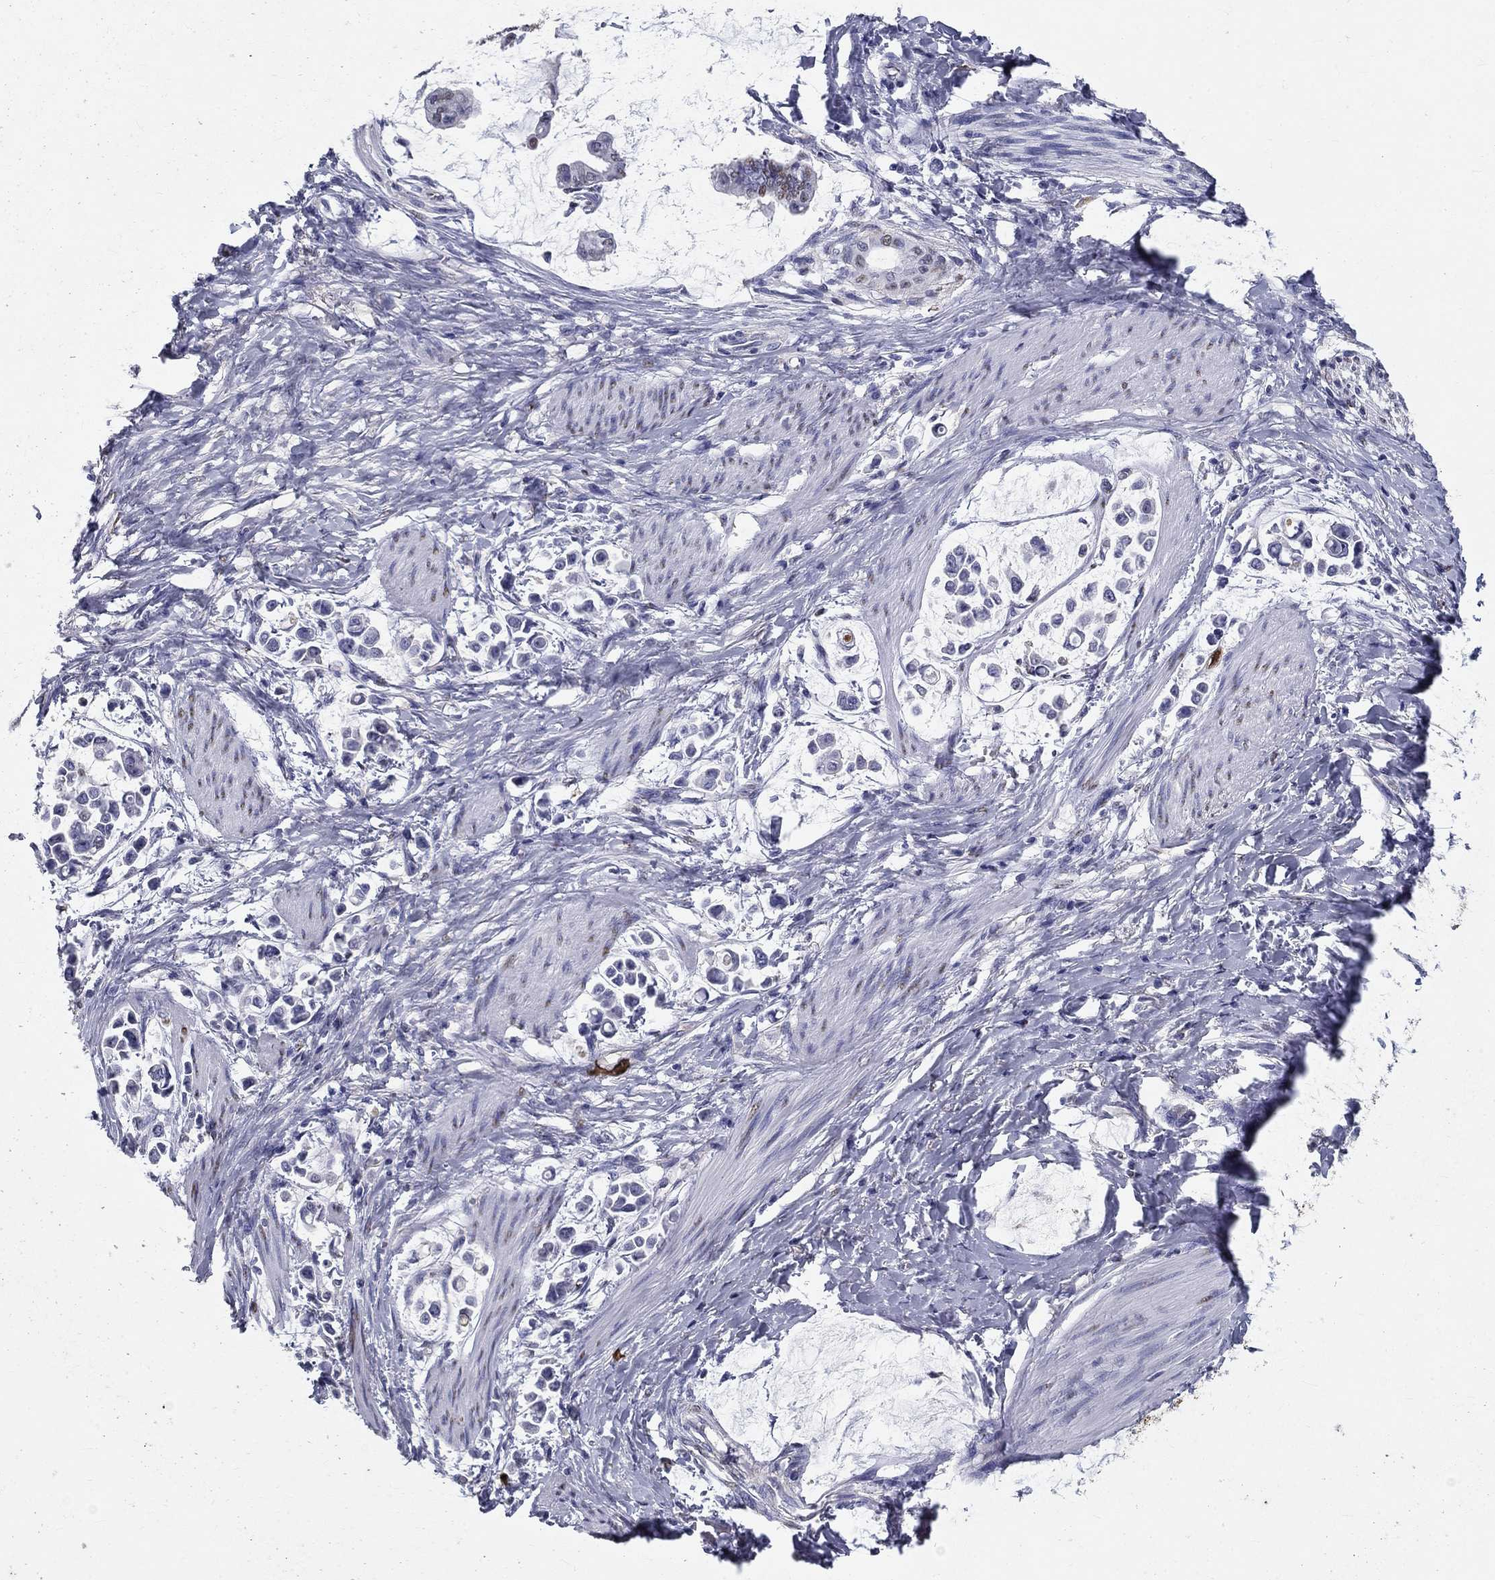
{"staining": {"intensity": "negative", "quantity": "none", "location": "none"}, "tissue": "stomach cancer", "cell_type": "Tumor cells", "image_type": "cancer", "snomed": [{"axis": "morphology", "description": "Adenocarcinoma, NOS"}, {"axis": "topography", "description": "Stomach"}], "caption": "An immunohistochemistry image of stomach cancer (adenocarcinoma) is shown. There is no staining in tumor cells of stomach cancer (adenocarcinoma). (DAB (3,3'-diaminobenzidine) IHC with hematoxylin counter stain).", "gene": "IGSF8", "patient": {"sex": "male", "age": 82}}